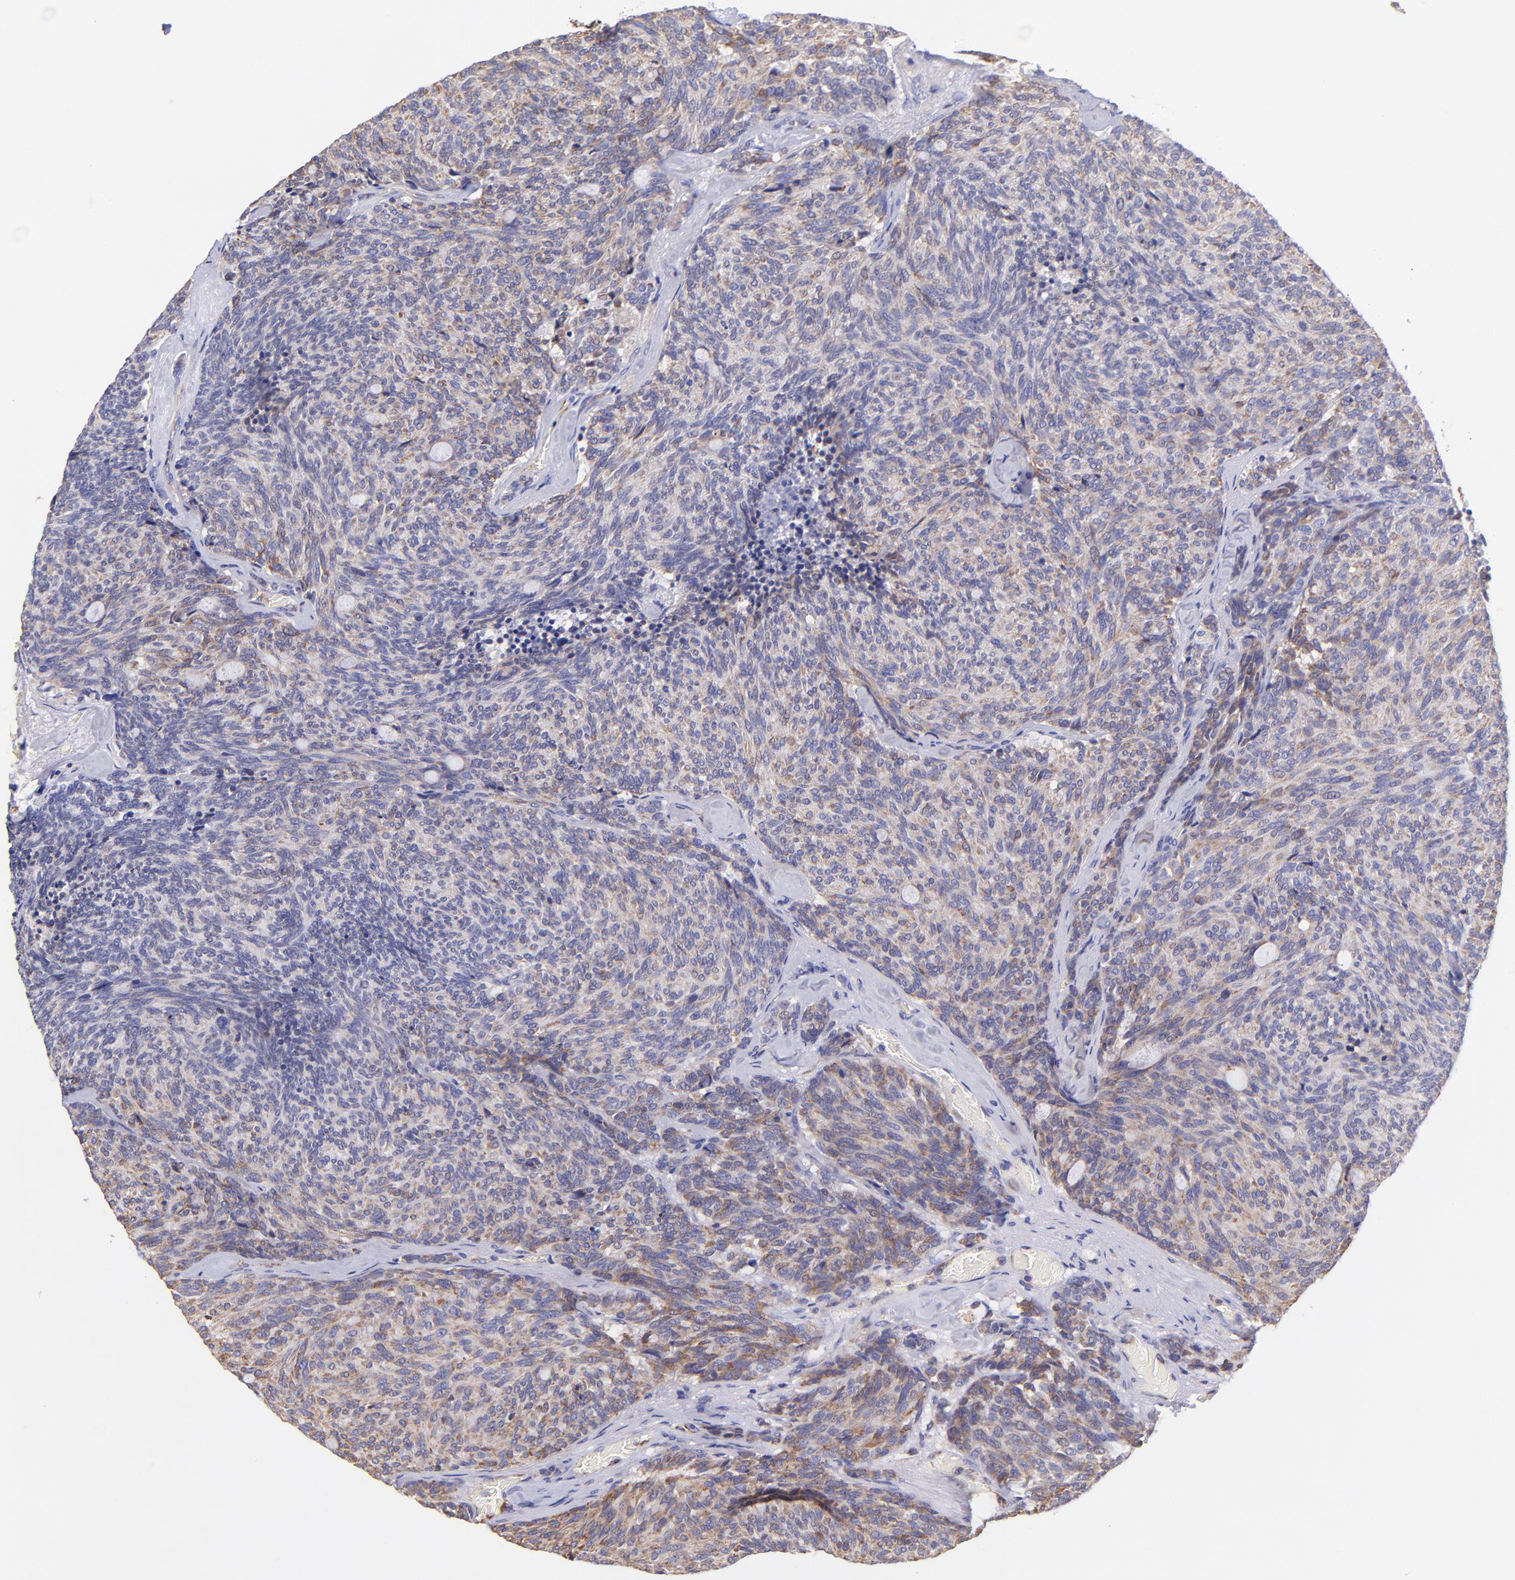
{"staining": {"intensity": "moderate", "quantity": "<25%", "location": "cytoplasmic/membranous"}, "tissue": "carcinoid", "cell_type": "Tumor cells", "image_type": "cancer", "snomed": [{"axis": "morphology", "description": "Carcinoid, malignant, NOS"}, {"axis": "topography", "description": "Pancreas"}], "caption": "Immunohistochemistry photomicrograph of neoplastic tissue: human malignant carcinoid stained using immunohistochemistry (IHC) demonstrates low levels of moderate protein expression localized specifically in the cytoplasmic/membranous of tumor cells, appearing as a cytoplasmic/membranous brown color.", "gene": "PREX1", "patient": {"sex": "female", "age": 54}}